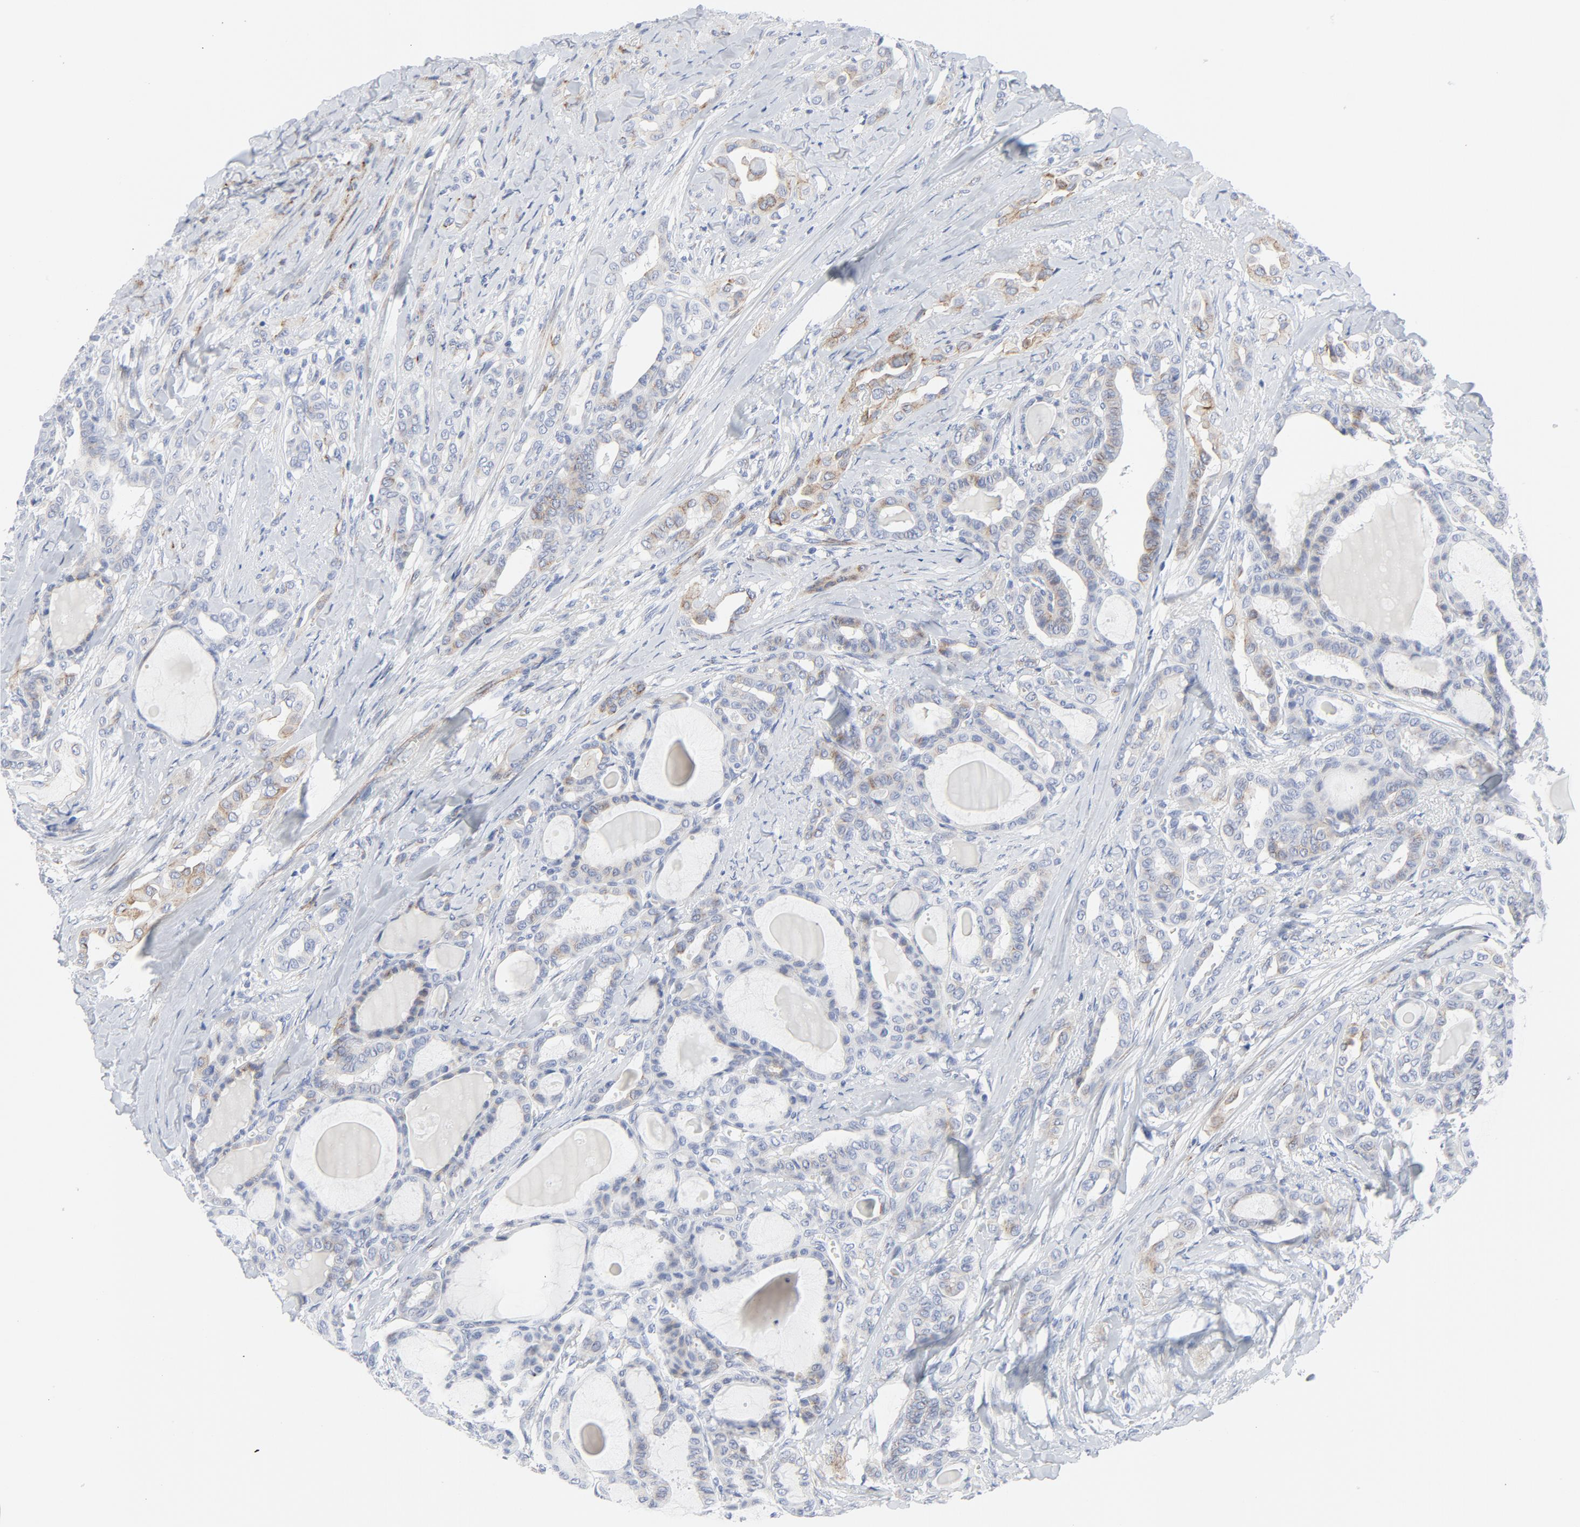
{"staining": {"intensity": "weak", "quantity": "<25%", "location": "cytoplasmic/membranous"}, "tissue": "thyroid cancer", "cell_type": "Tumor cells", "image_type": "cancer", "snomed": [{"axis": "morphology", "description": "Carcinoma, NOS"}, {"axis": "topography", "description": "Thyroid gland"}], "caption": "A high-resolution histopathology image shows IHC staining of thyroid cancer, which reveals no significant expression in tumor cells.", "gene": "TUBB1", "patient": {"sex": "female", "age": 91}}